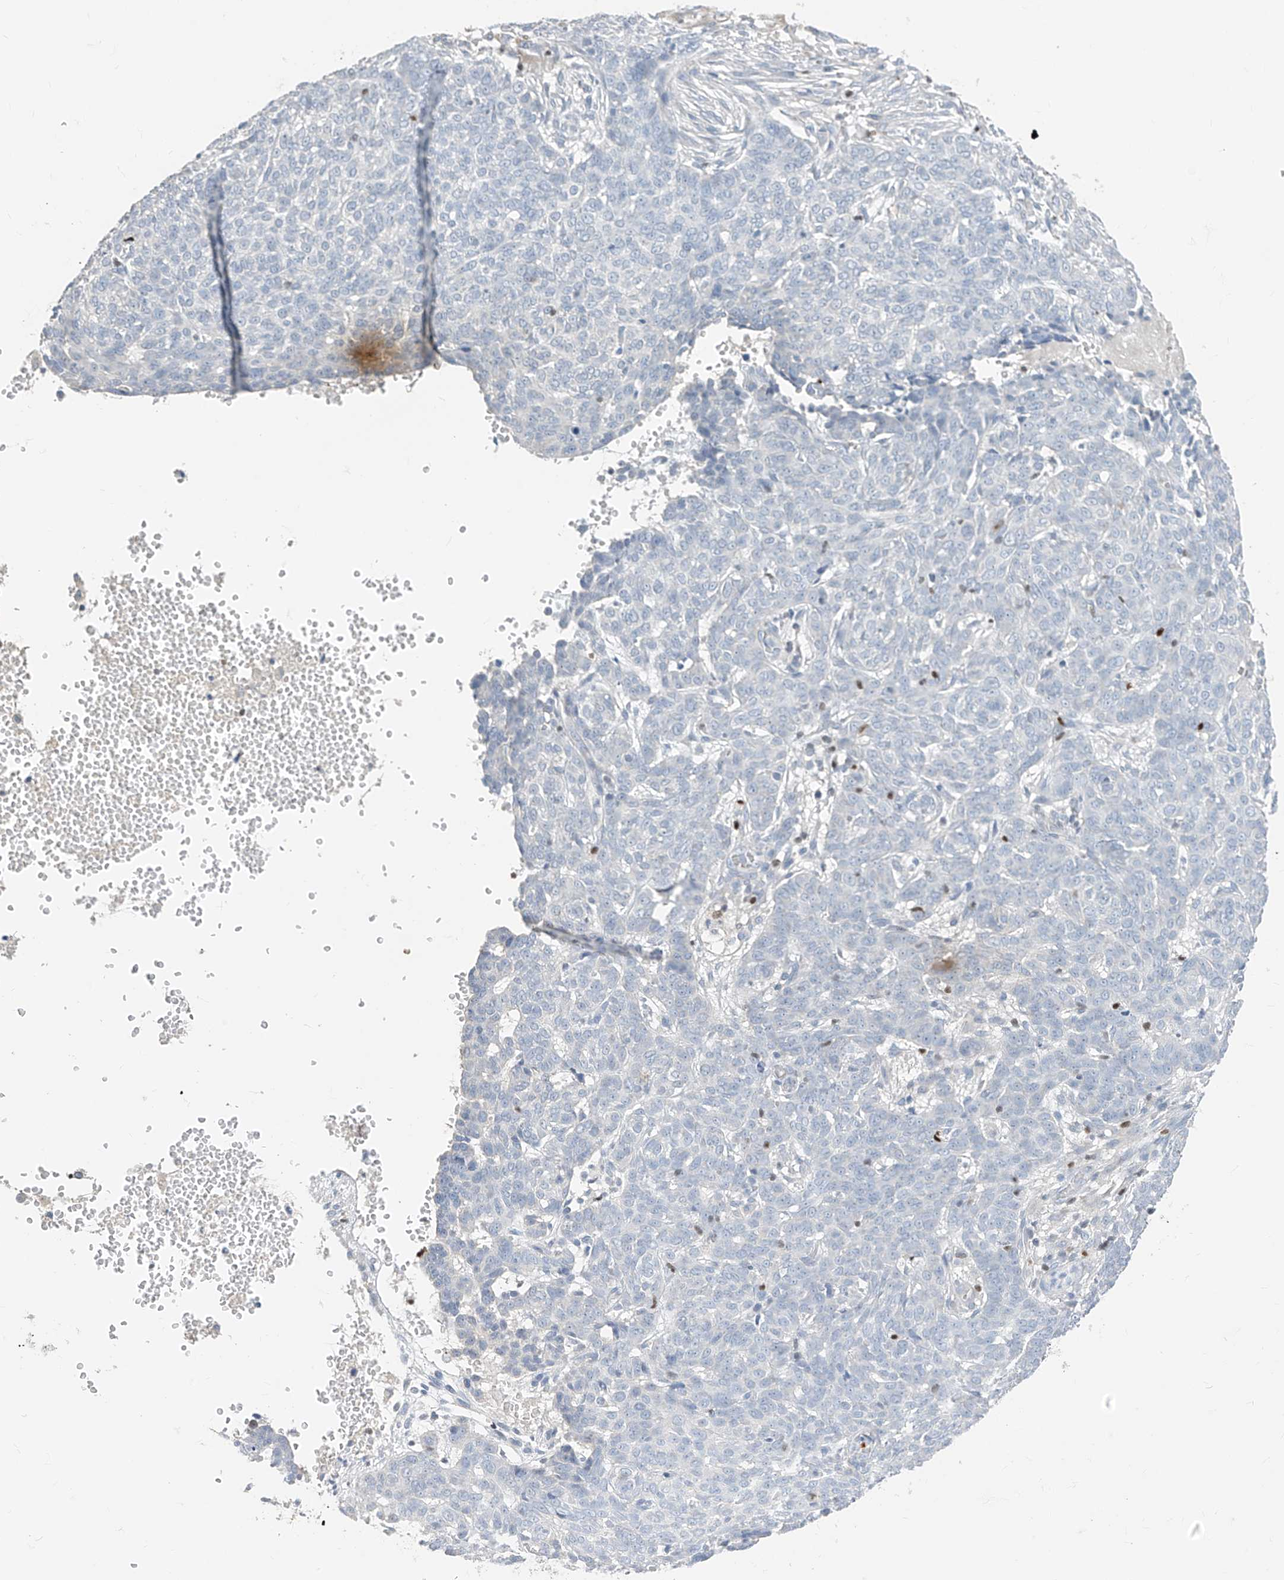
{"staining": {"intensity": "negative", "quantity": "none", "location": "none"}, "tissue": "skin cancer", "cell_type": "Tumor cells", "image_type": "cancer", "snomed": [{"axis": "morphology", "description": "Basal cell carcinoma"}, {"axis": "topography", "description": "Skin"}], "caption": "Tumor cells are negative for protein expression in human skin cancer.", "gene": "TBX21", "patient": {"sex": "male", "age": 85}}